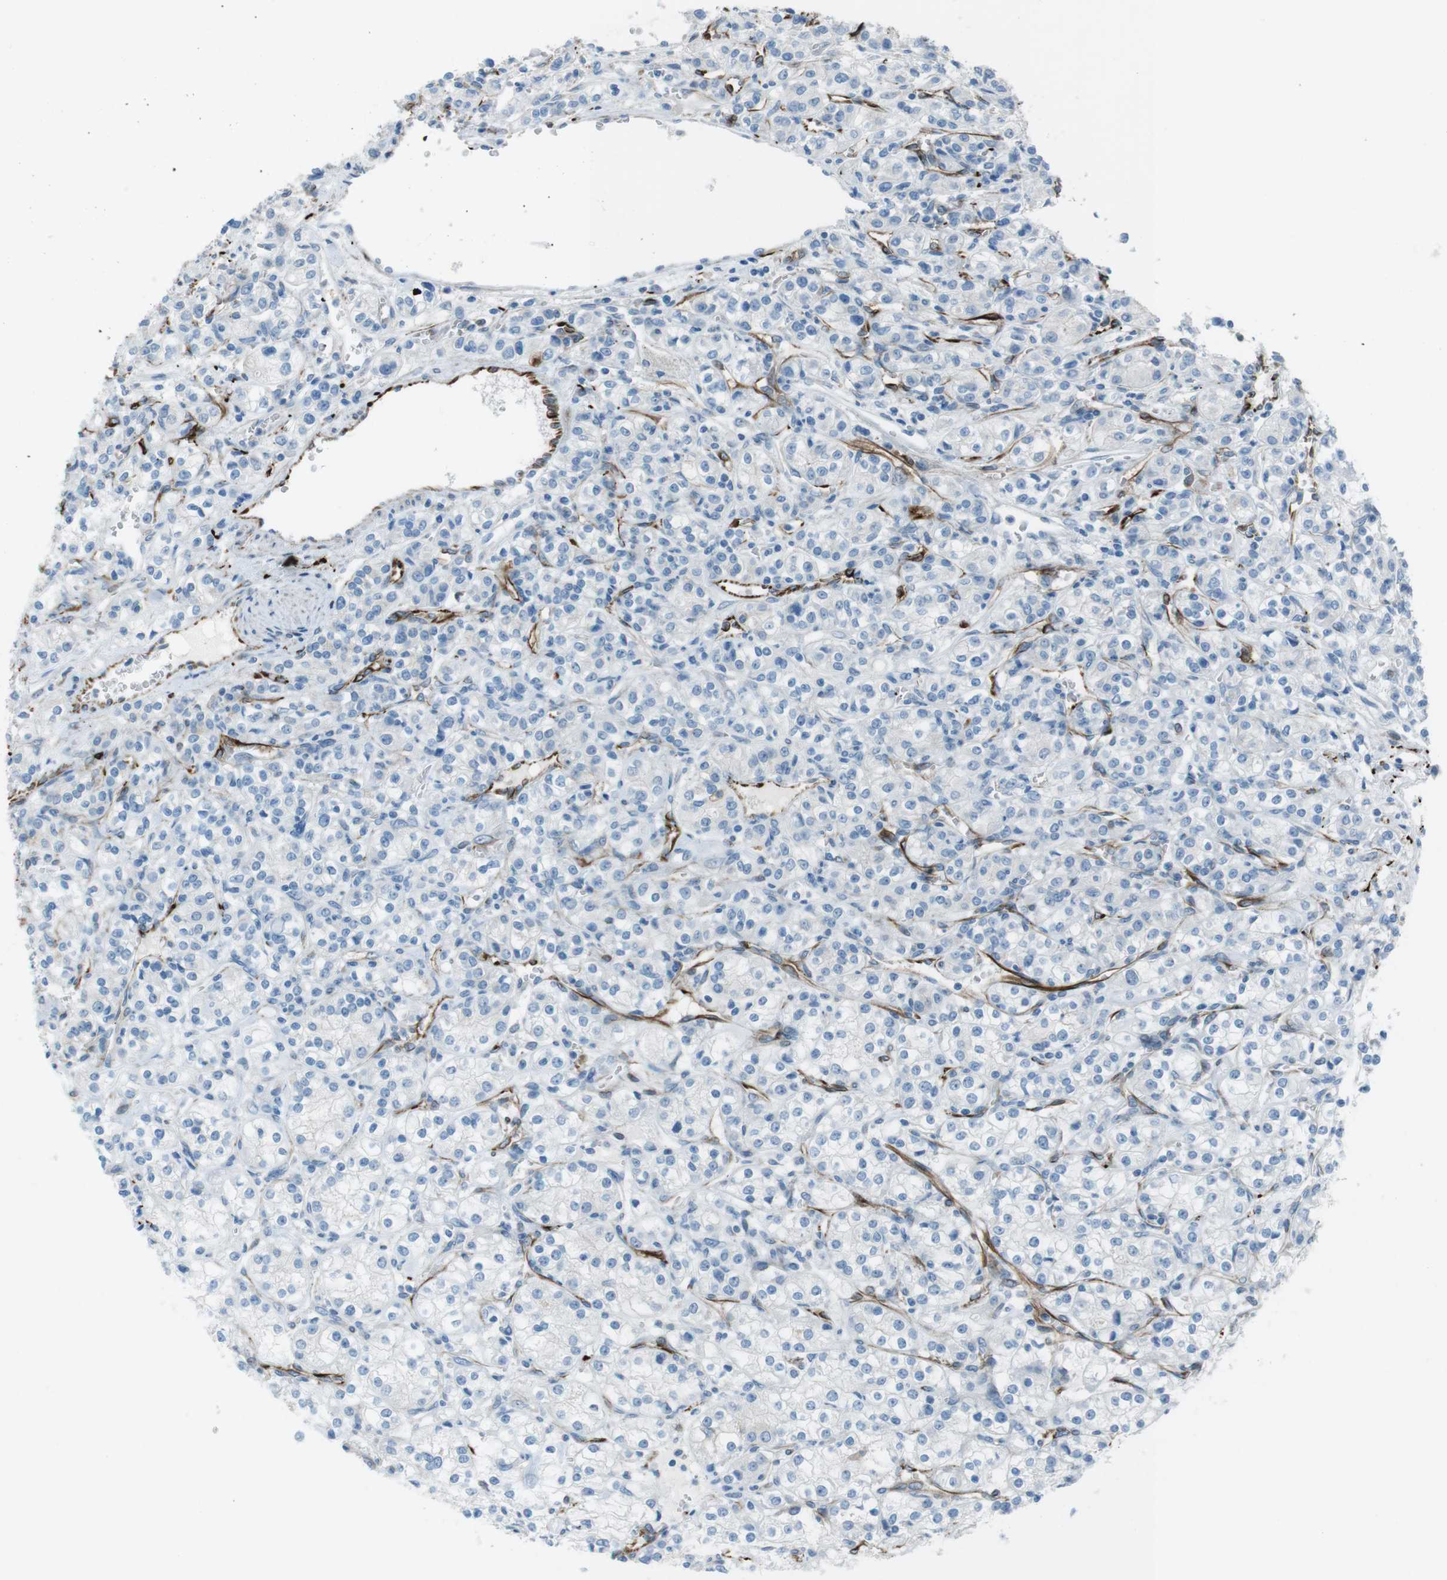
{"staining": {"intensity": "negative", "quantity": "none", "location": "none"}, "tissue": "renal cancer", "cell_type": "Tumor cells", "image_type": "cancer", "snomed": [{"axis": "morphology", "description": "Adenocarcinoma, NOS"}, {"axis": "topography", "description": "Kidney"}], "caption": "Histopathology image shows no significant protein positivity in tumor cells of renal cancer. (Immunohistochemistry, brightfield microscopy, high magnification).", "gene": "TUBB2A", "patient": {"sex": "male", "age": 77}}